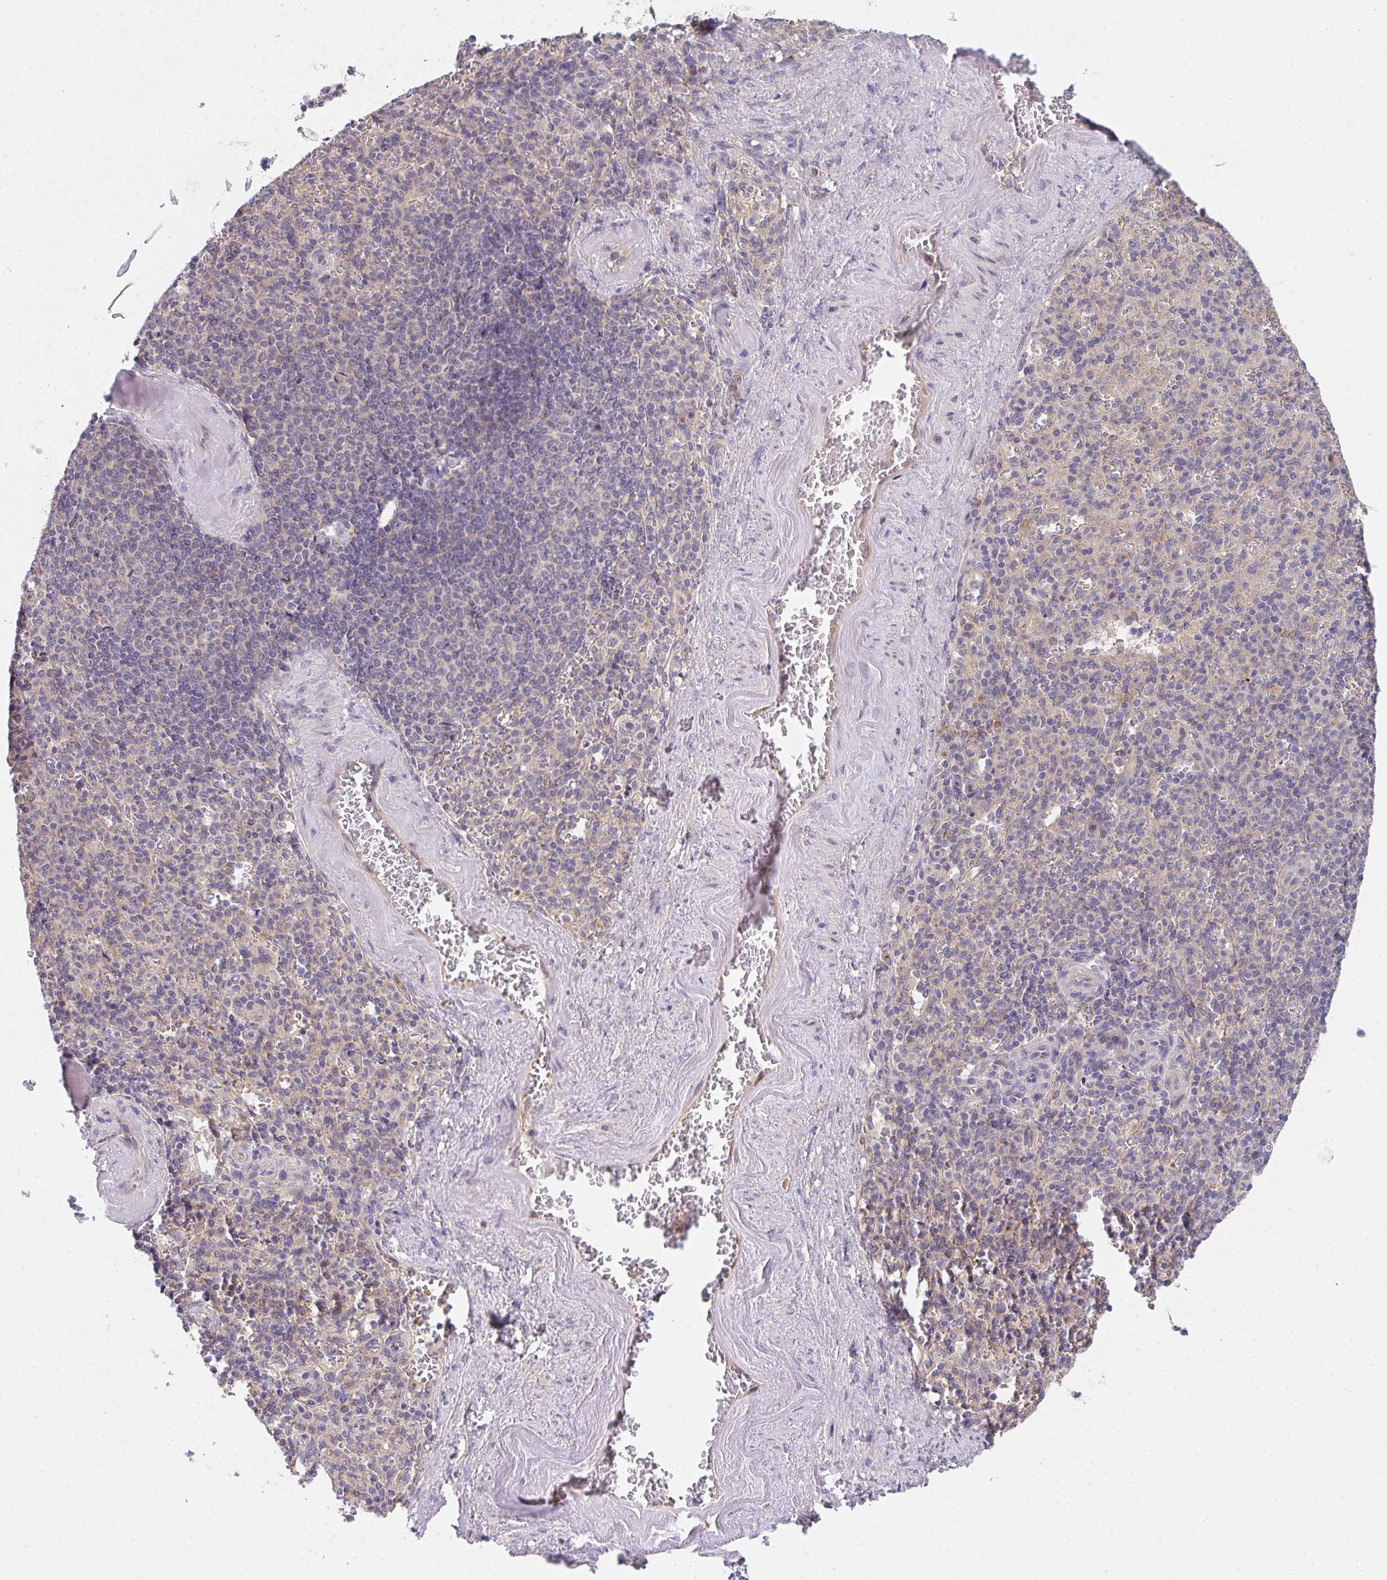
{"staining": {"intensity": "negative", "quantity": "none", "location": "none"}, "tissue": "spleen", "cell_type": "Cells in red pulp", "image_type": "normal", "snomed": [{"axis": "morphology", "description": "Normal tissue, NOS"}, {"axis": "topography", "description": "Spleen"}], "caption": "High power microscopy histopathology image of an immunohistochemistry (IHC) micrograph of normal spleen, revealing no significant expression in cells in red pulp. (Stains: DAB IHC with hematoxylin counter stain, Microscopy: brightfield microscopy at high magnification).", "gene": "TSPAN31", "patient": {"sex": "female", "age": 74}}